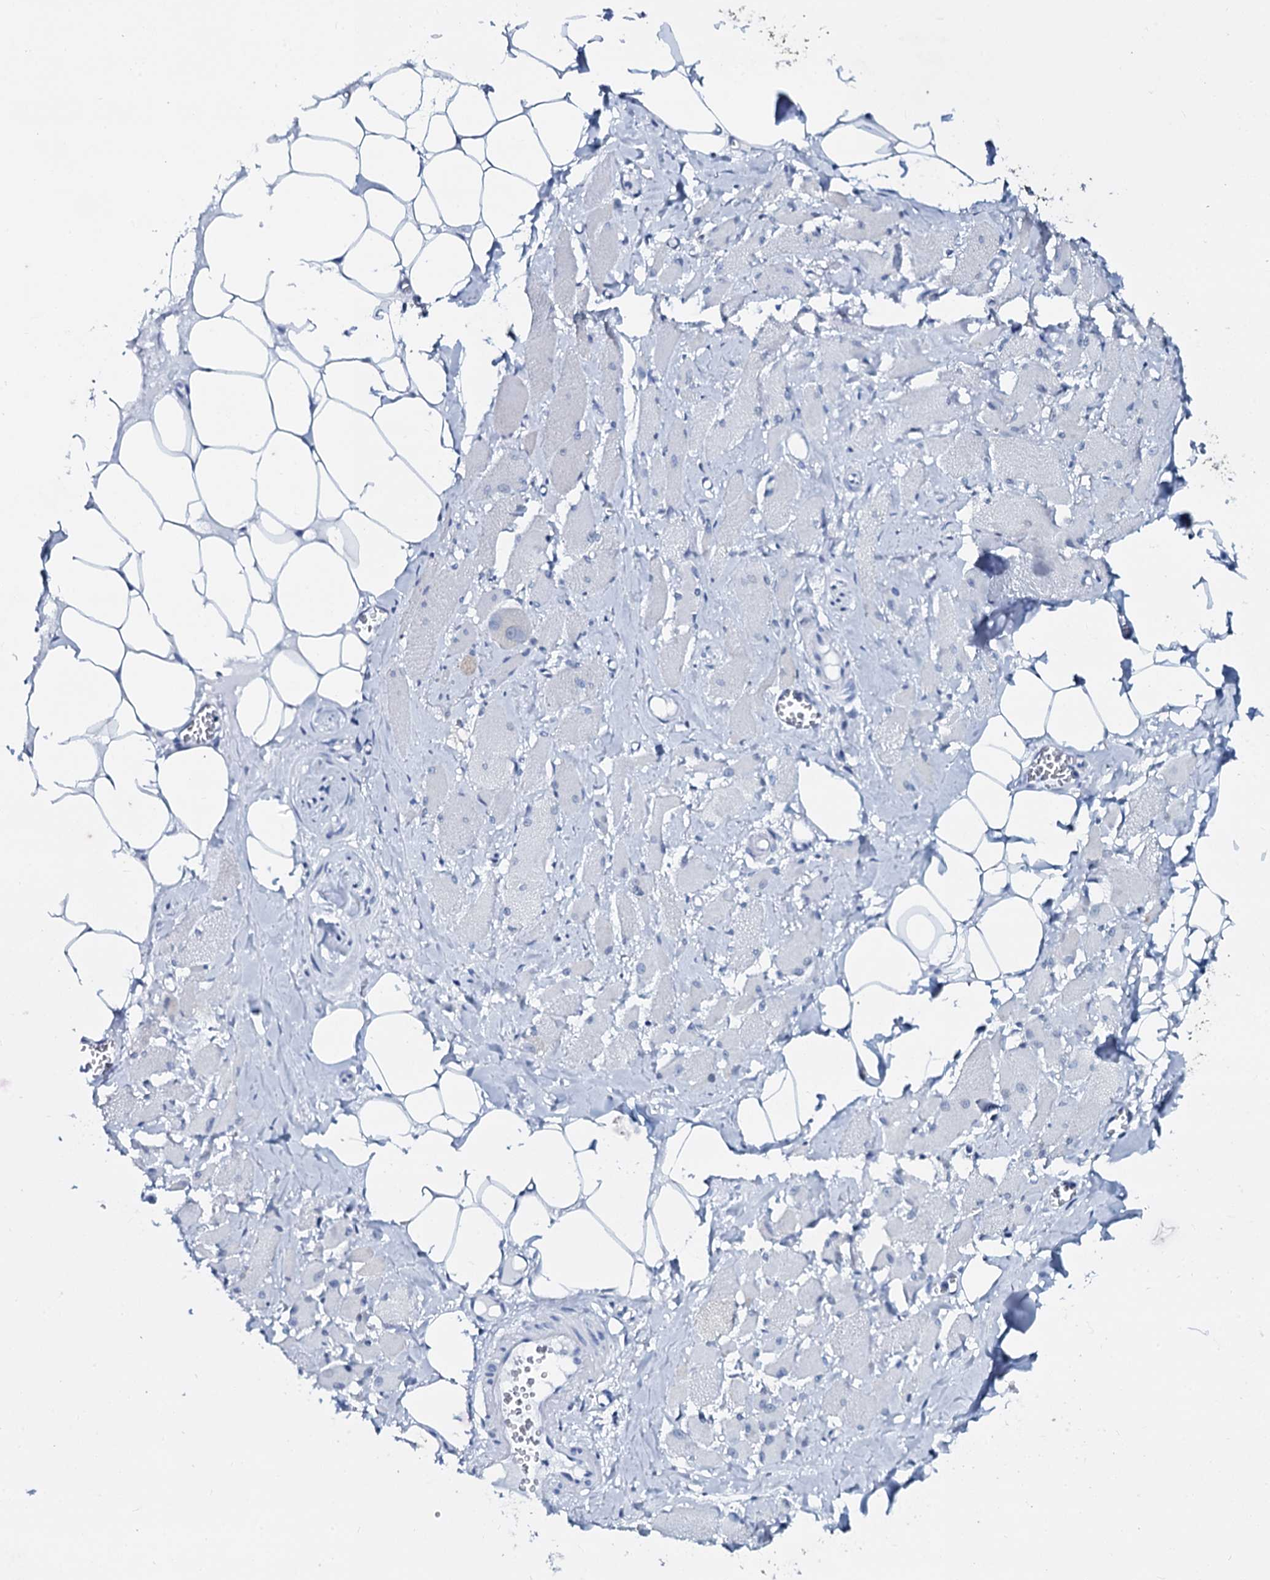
{"staining": {"intensity": "negative", "quantity": "none", "location": "none"}, "tissue": "skeletal muscle", "cell_type": "Myocytes", "image_type": "normal", "snomed": [{"axis": "morphology", "description": "Normal tissue, NOS"}, {"axis": "morphology", "description": "Basal cell carcinoma"}, {"axis": "topography", "description": "Skeletal muscle"}], "caption": "This is a photomicrograph of immunohistochemistry (IHC) staining of normal skeletal muscle, which shows no positivity in myocytes.", "gene": "SLC4A7", "patient": {"sex": "female", "age": 64}}